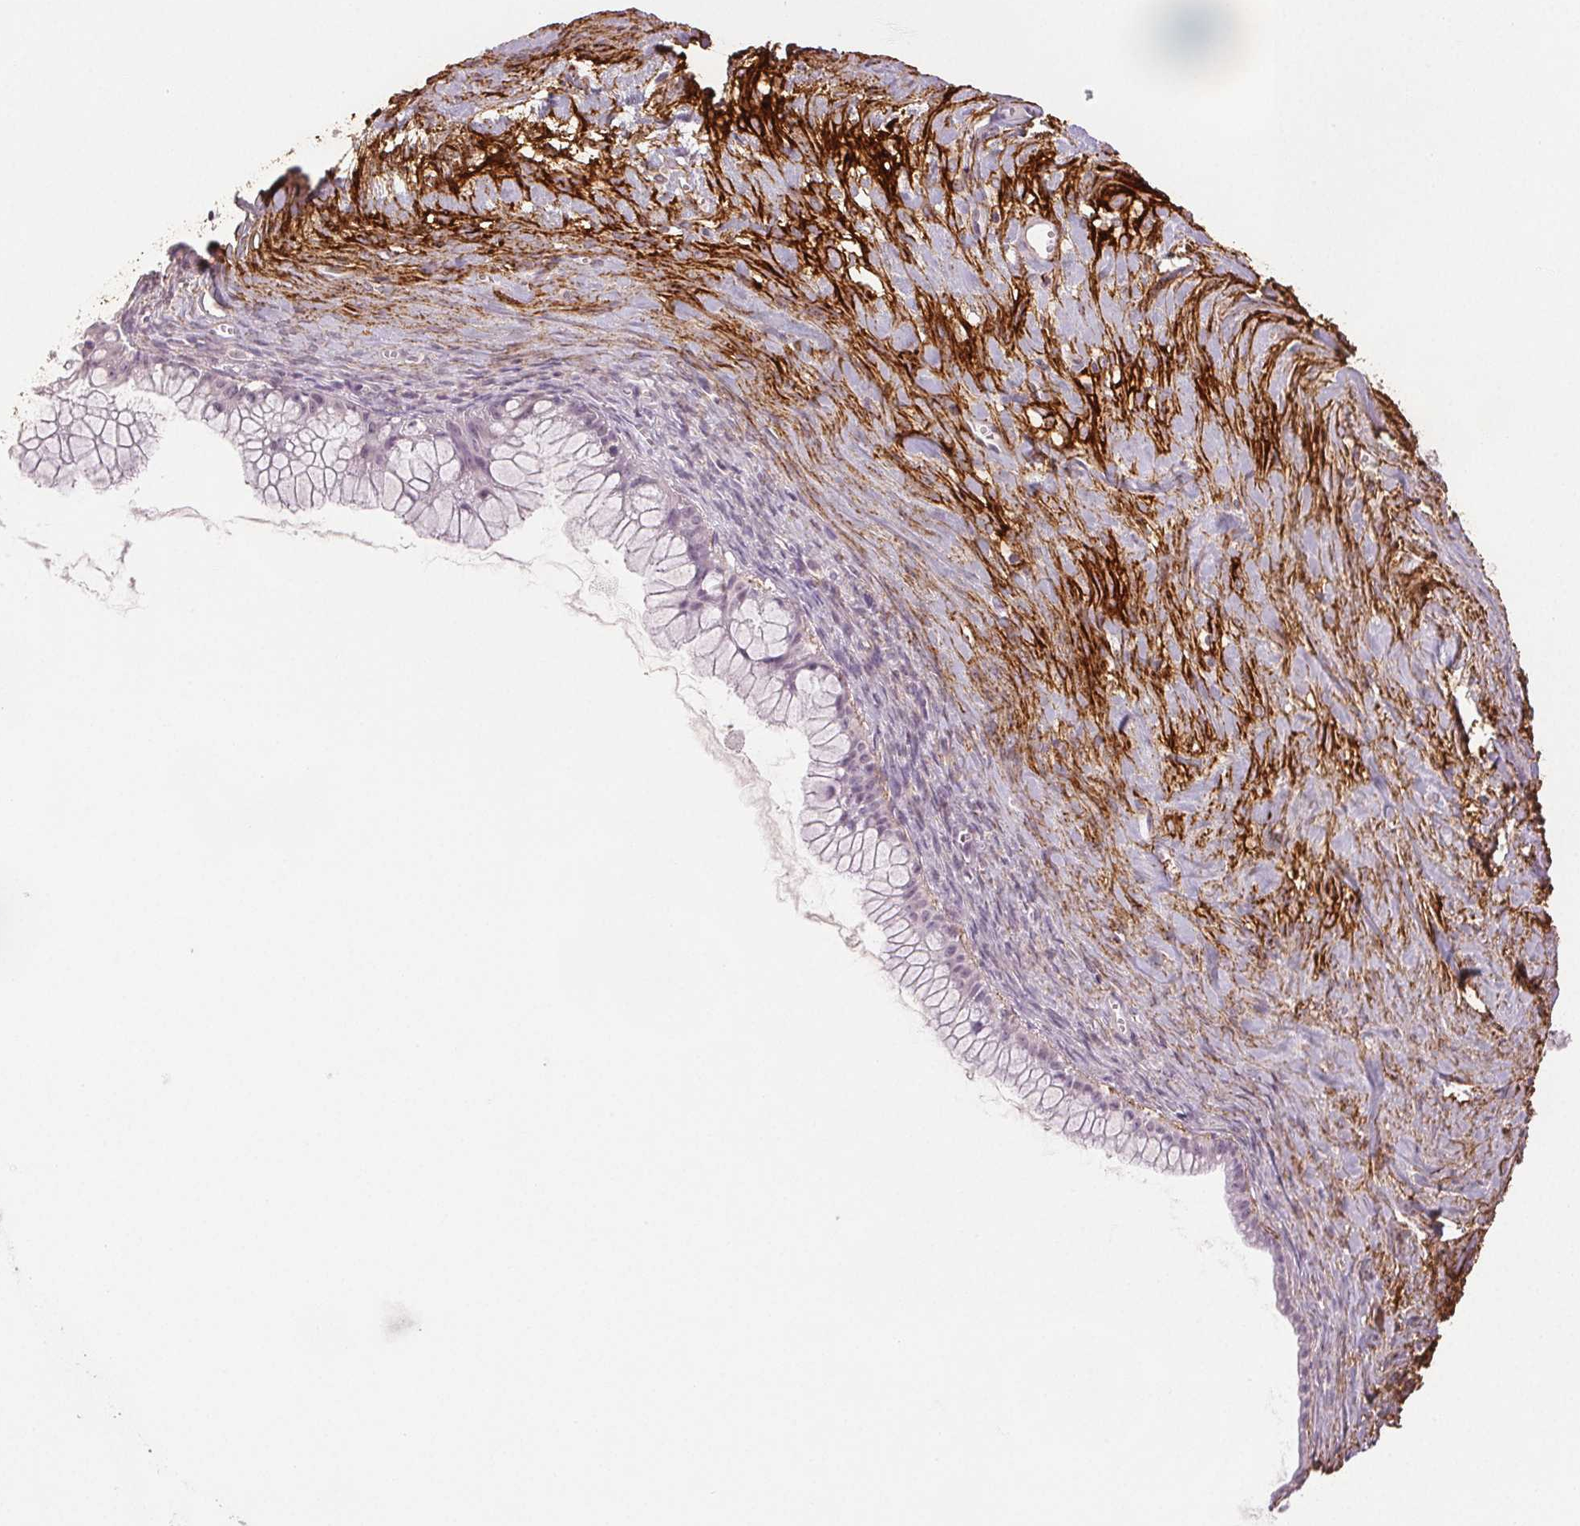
{"staining": {"intensity": "negative", "quantity": "none", "location": "none"}, "tissue": "ovarian cancer", "cell_type": "Tumor cells", "image_type": "cancer", "snomed": [{"axis": "morphology", "description": "Cystadenocarcinoma, mucinous, NOS"}, {"axis": "topography", "description": "Ovary"}], "caption": "Immunohistochemistry (IHC) image of ovarian cancer stained for a protein (brown), which exhibits no expression in tumor cells. The staining was performed using DAB (3,3'-diaminobenzidine) to visualize the protein expression in brown, while the nuclei were stained in blue with hematoxylin (Magnification: 20x).", "gene": "FBN1", "patient": {"sex": "female", "age": 41}}